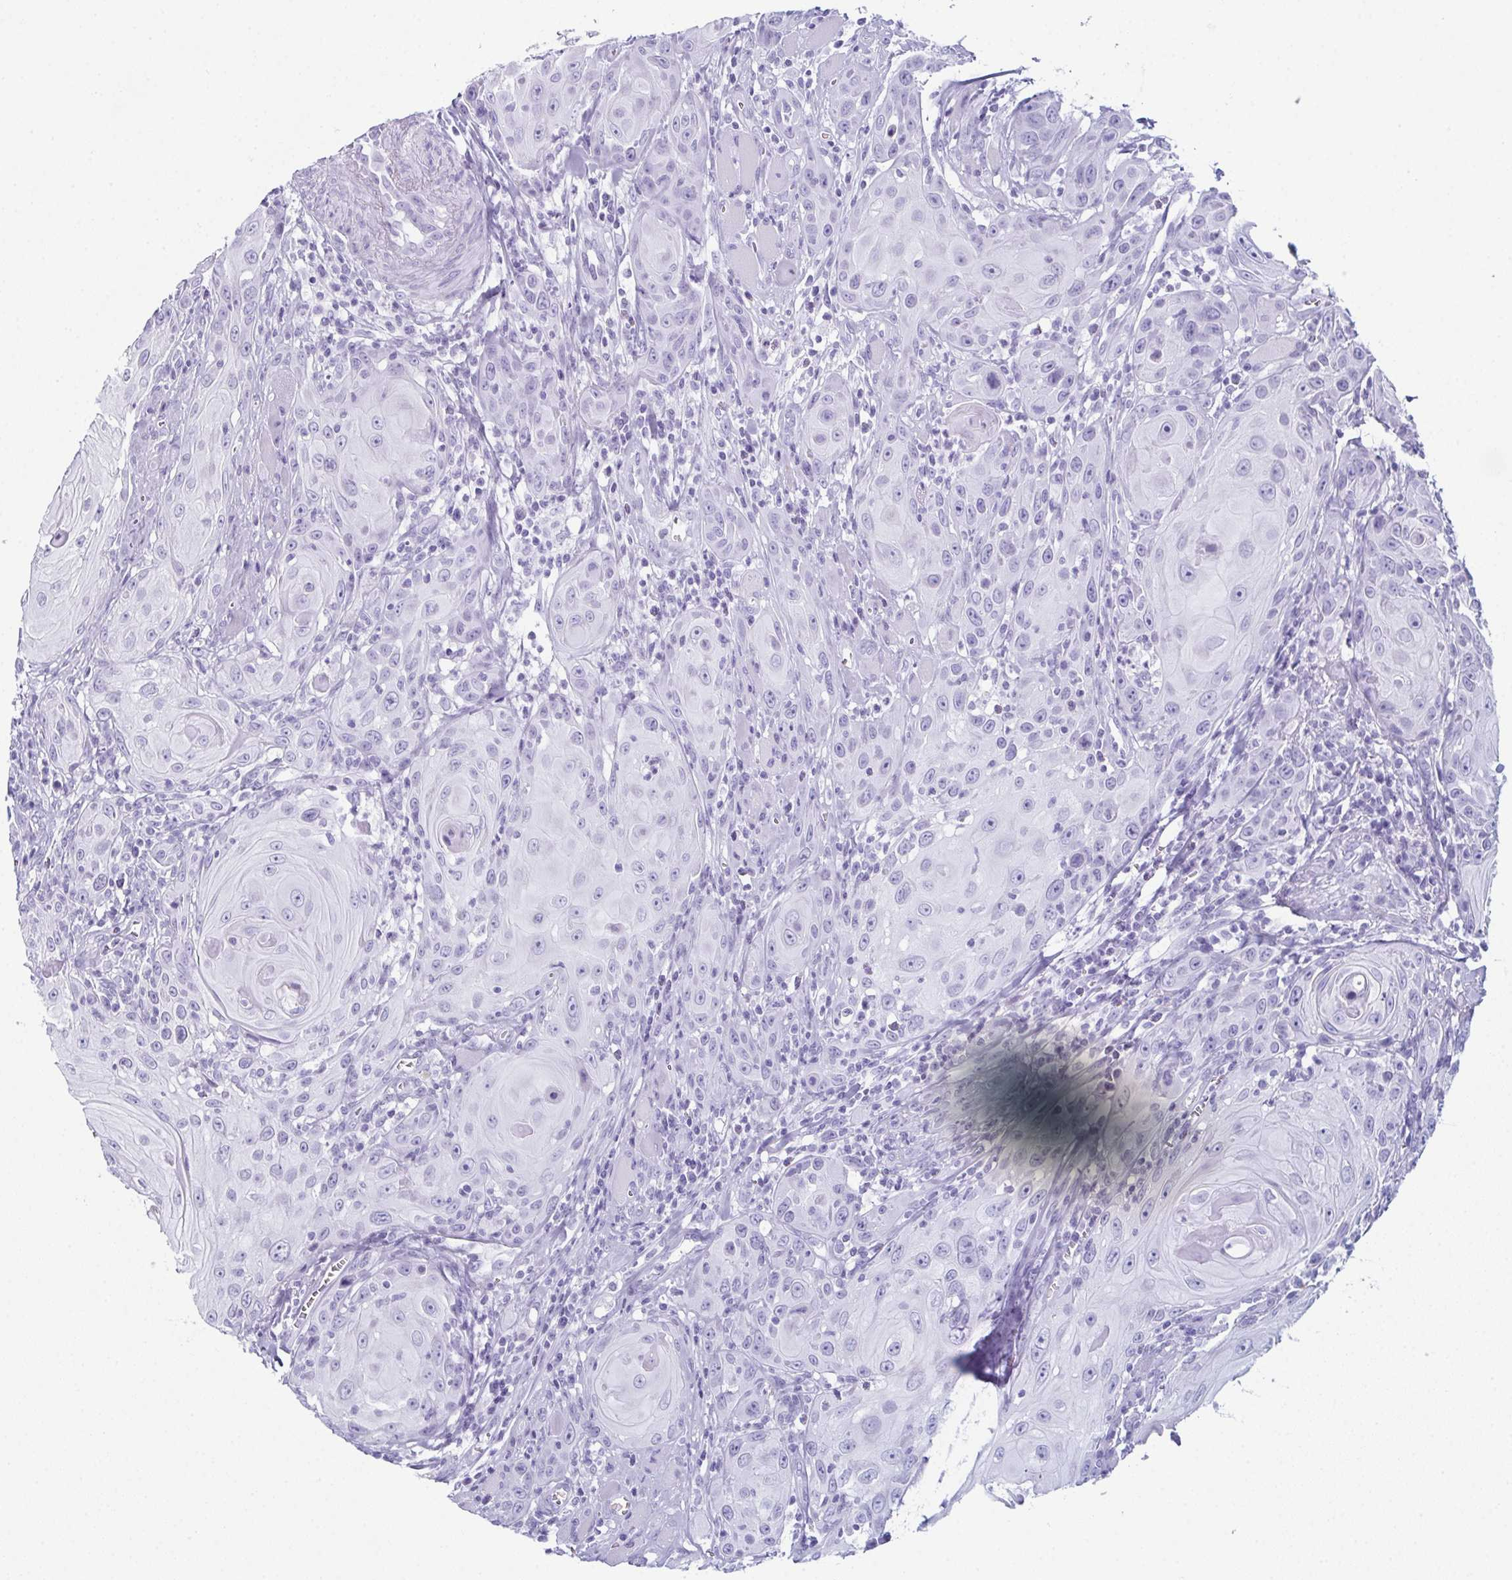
{"staining": {"intensity": "negative", "quantity": "none", "location": "none"}, "tissue": "head and neck cancer", "cell_type": "Tumor cells", "image_type": "cancer", "snomed": [{"axis": "morphology", "description": "Squamous cell carcinoma, NOS"}, {"axis": "topography", "description": "Head-Neck"}], "caption": "Tumor cells show no significant staining in head and neck cancer.", "gene": "ENKUR", "patient": {"sex": "female", "age": 80}}